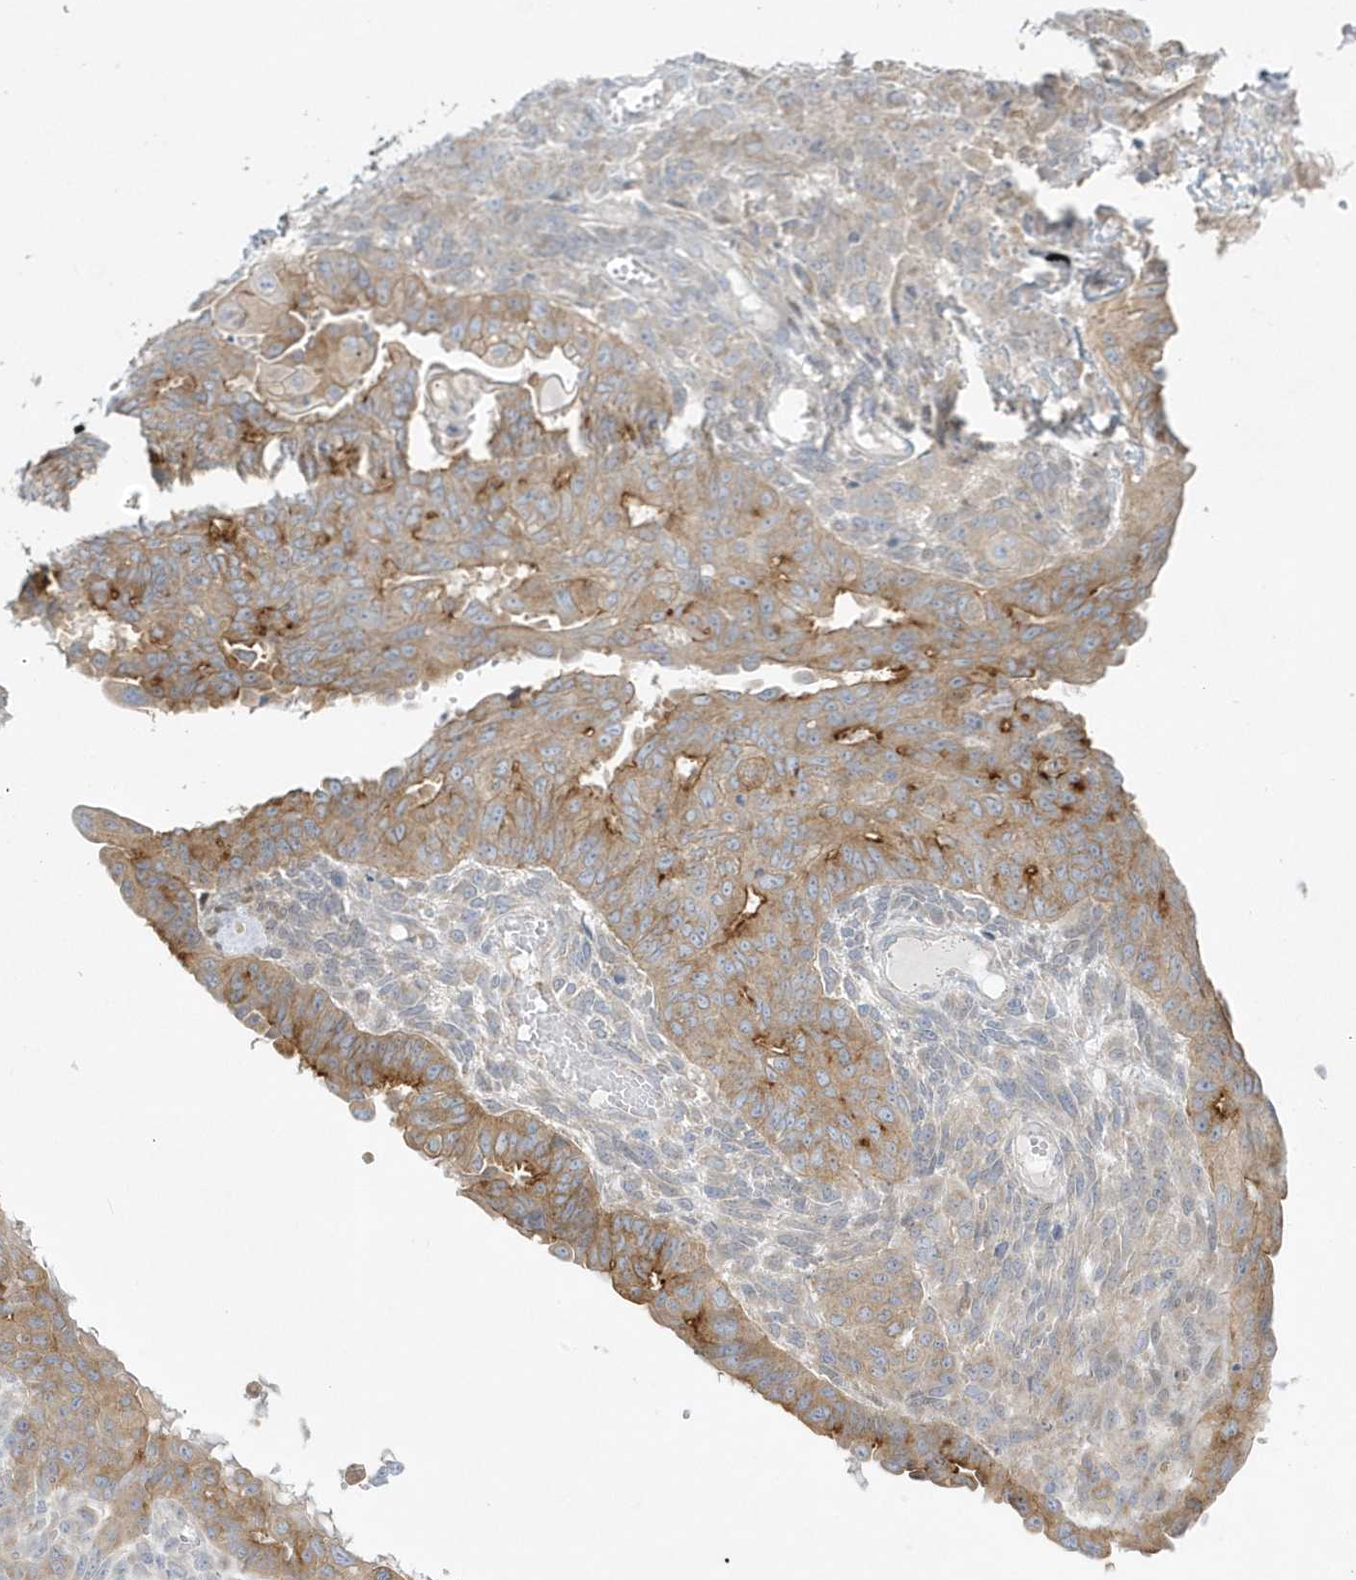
{"staining": {"intensity": "strong", "quantity": ">75%", "location": "cytoplasmic/membranous"}, "tissue": "endometrial cancer", "cell_type": "Tumor cells", "image_type": "cancer", "snomed": [{"axis": "morphology", "description": "Adenocarcinoma, NOS"}, {"axis": "topography", "description": "Endometrium"}], "caption": "The image shows a brown stain indicating the presence of a protein in the cytoplasmic/membranous of tumor cells in endometrial cancer (adenocarcinoma).", "gene": "DNAJC18", "patient": {"sex": "female", "age": 32}}